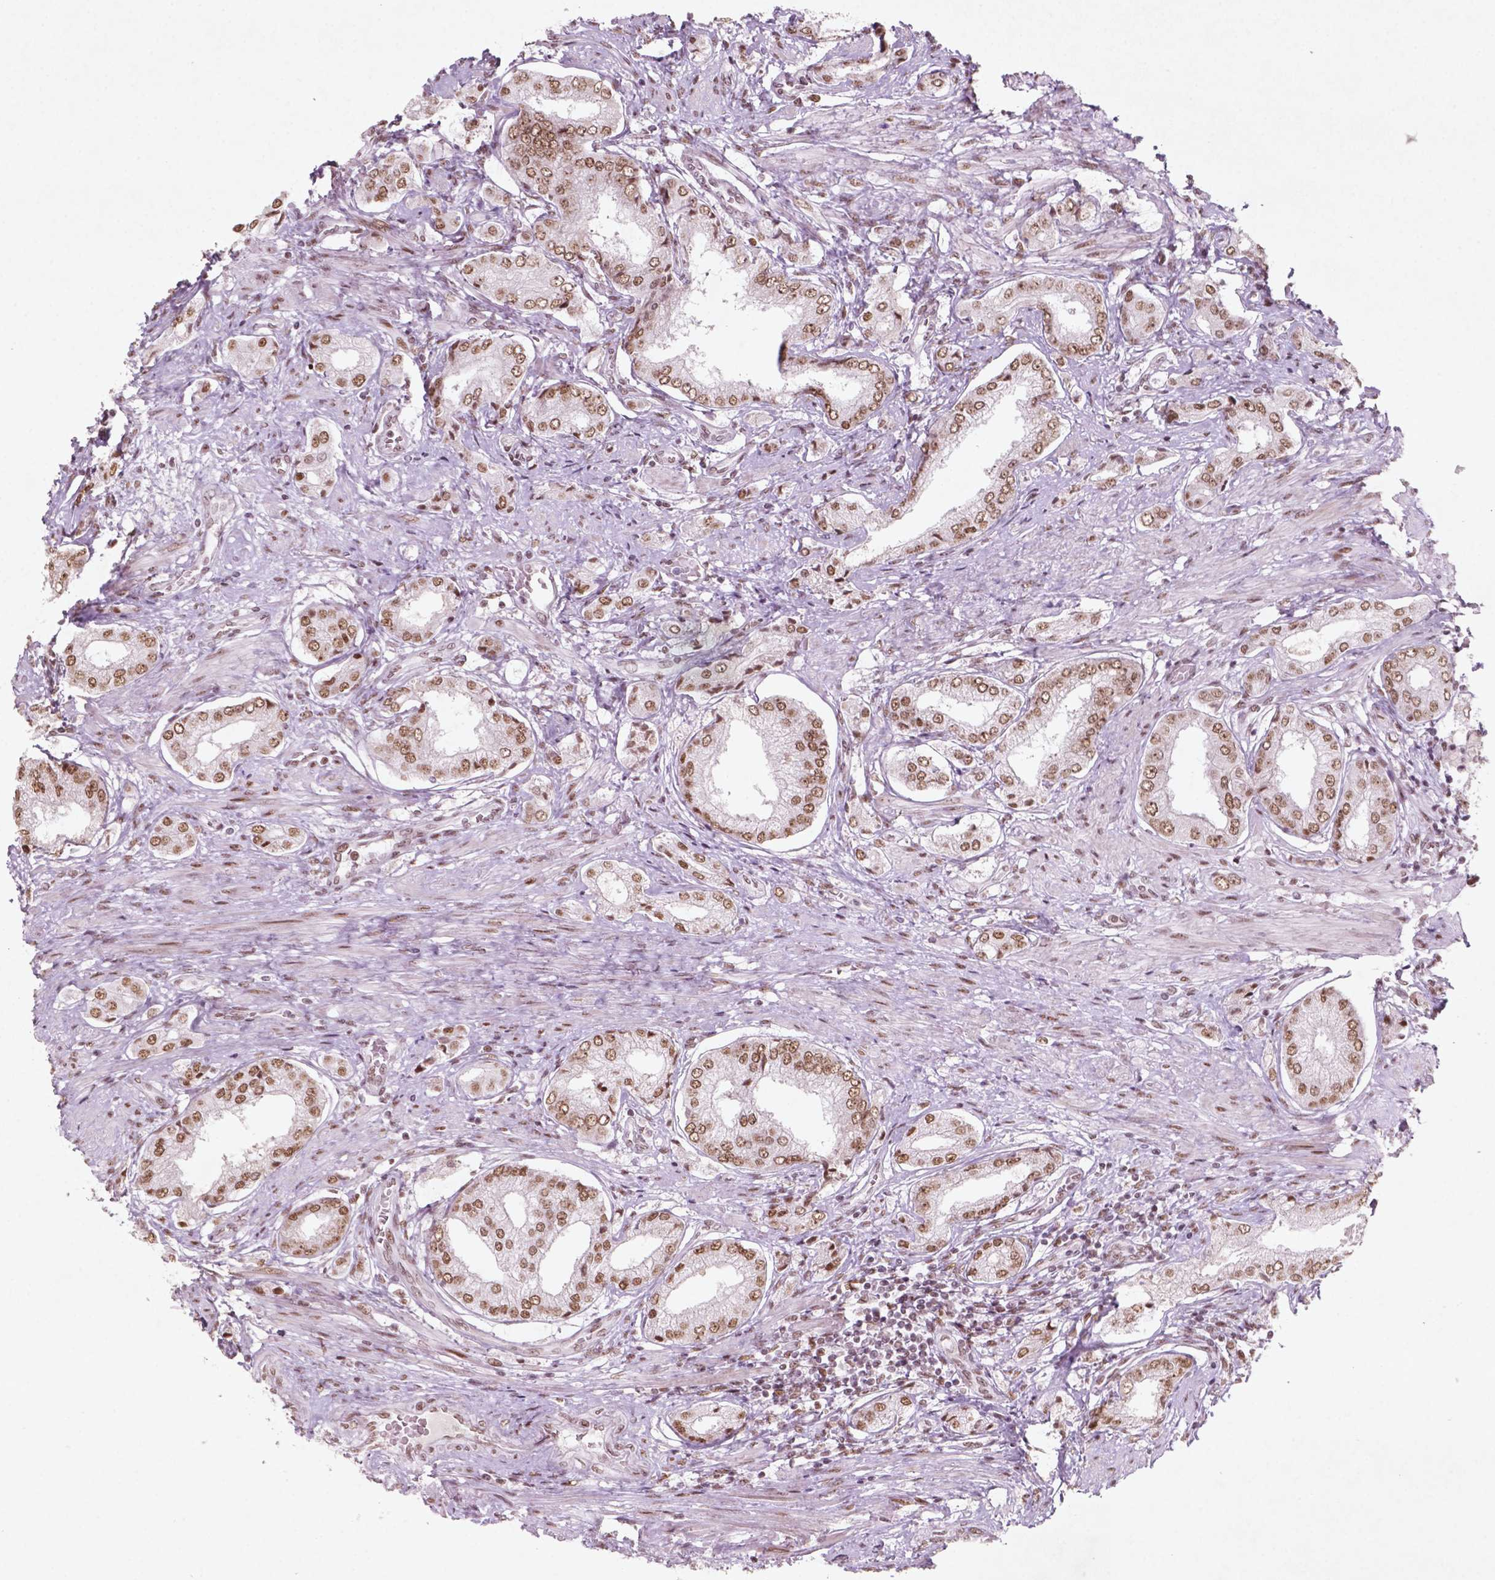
{"staining": {"intensity": "moderate", "quantity": ">75%", "location": "nuclear"}, "tissue": "prostate cancer", "cell_type": "Tumor cells", "image_type": "cancer", "snomed": [{"axis": "morphology", "description": "Adenocarcinoma, NOS"}, {"axis": "topography", "description": "Prostate"}], "caption": "Protein staining of prostate adenocarcinoma tissue demonstrates moderate nuclear expression in approximately >75% of tumor cells.", "gene": "HMG20B", "patient": {"sex": "male", "age": 63}}